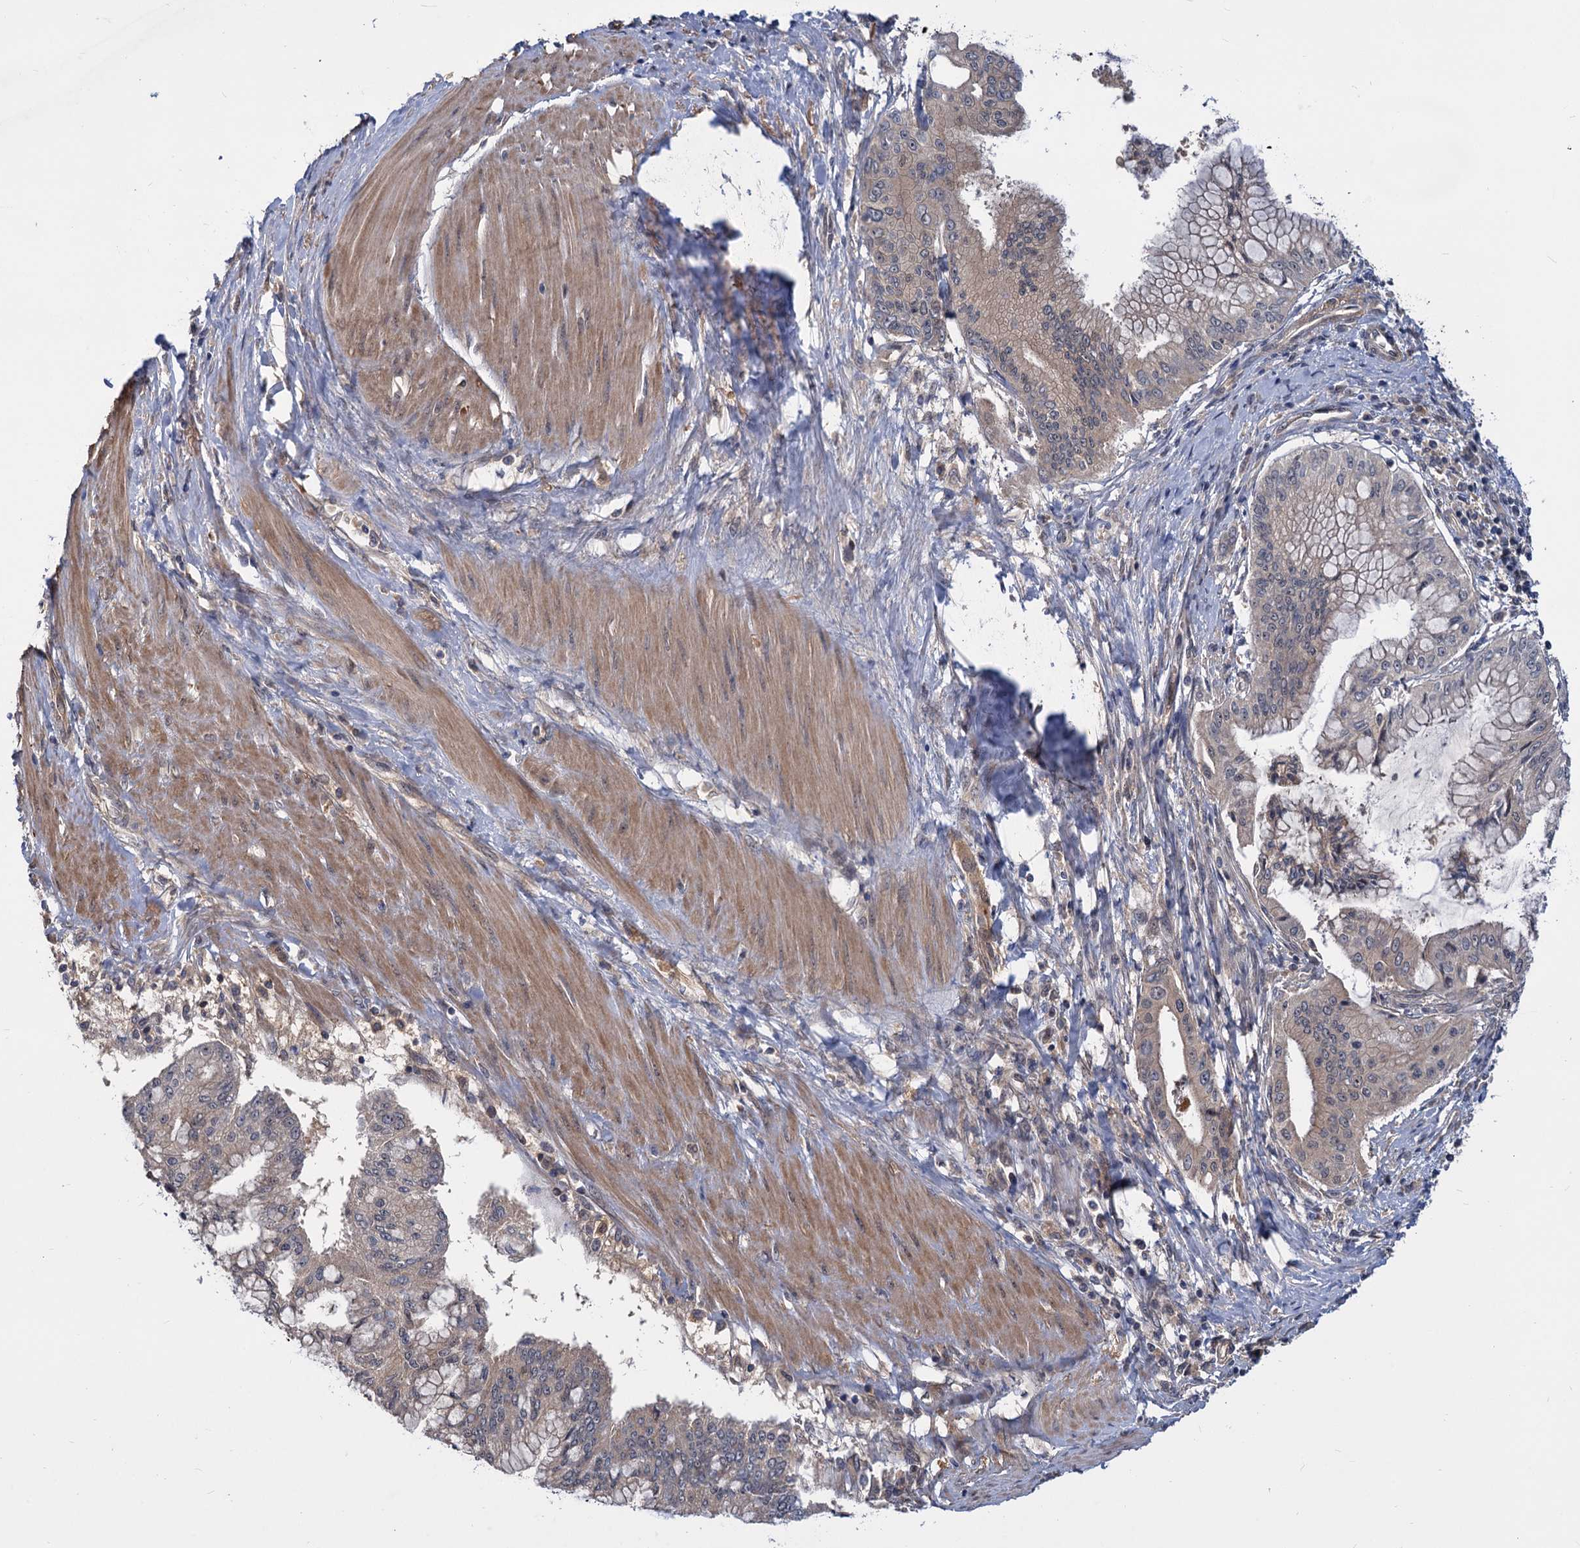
{"staining": {"intensity": "weak", "quantity": "<25%", "location": "cytoplasmic/membranous"}, "tissue": "pancreatic cancer", "cell_type": "Tumor cells", "image_type": "cancer", "snomed": [{"axis": "morphology", "description": "Adenocarcinoma, NOS"}, {"axis": "topography", "description": "Pancreas"}], "caption": "The histopathology image reveals no staining of tumor cells in pancreatic cancer (adenocarcinoma). (IHC, brightfield microscopy, high magnification).", "gene": "SNX15", "patient": {"sex": "male", "age": 46}}